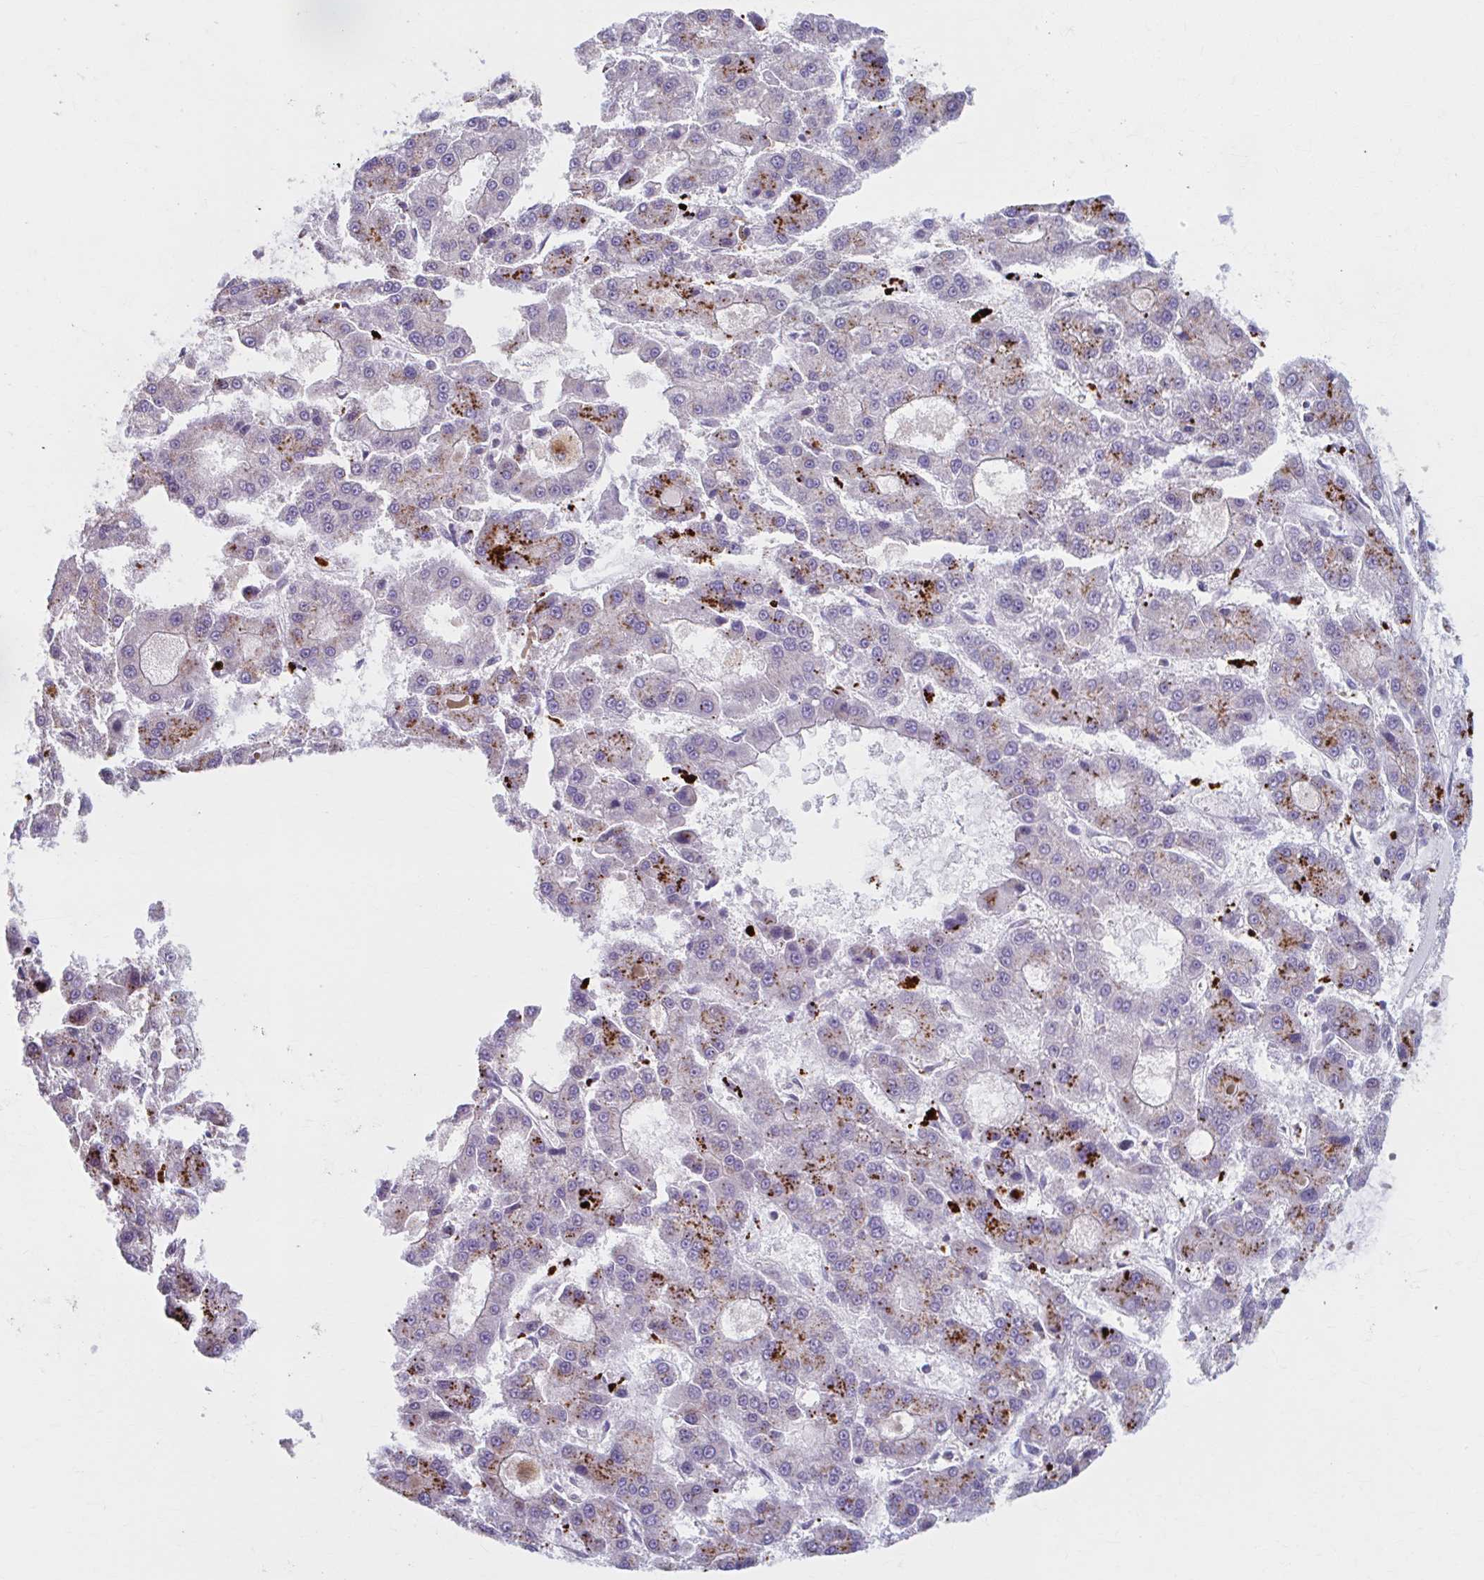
{"staining": {"intensity": "strong", "quantity": "<25%", "location": "cytoplasmic/membranous"}, "tissue": "liver cancer", "cell_type": "Tumor cells", "image_type": "cancer", "snomed": [{"axis": "morphology", "description": "Carcinoma, Hepatocellular, NOS"}, {"axis": "topography", "description": "Liver"}], "caption": "Tumor cells show strong cytoplasmic/membranous staining in about <25% of cells in hepatocellular carcinoma (liver).", "gene": "ADAT3", "patient": {"sex": "male", "age": 70}}